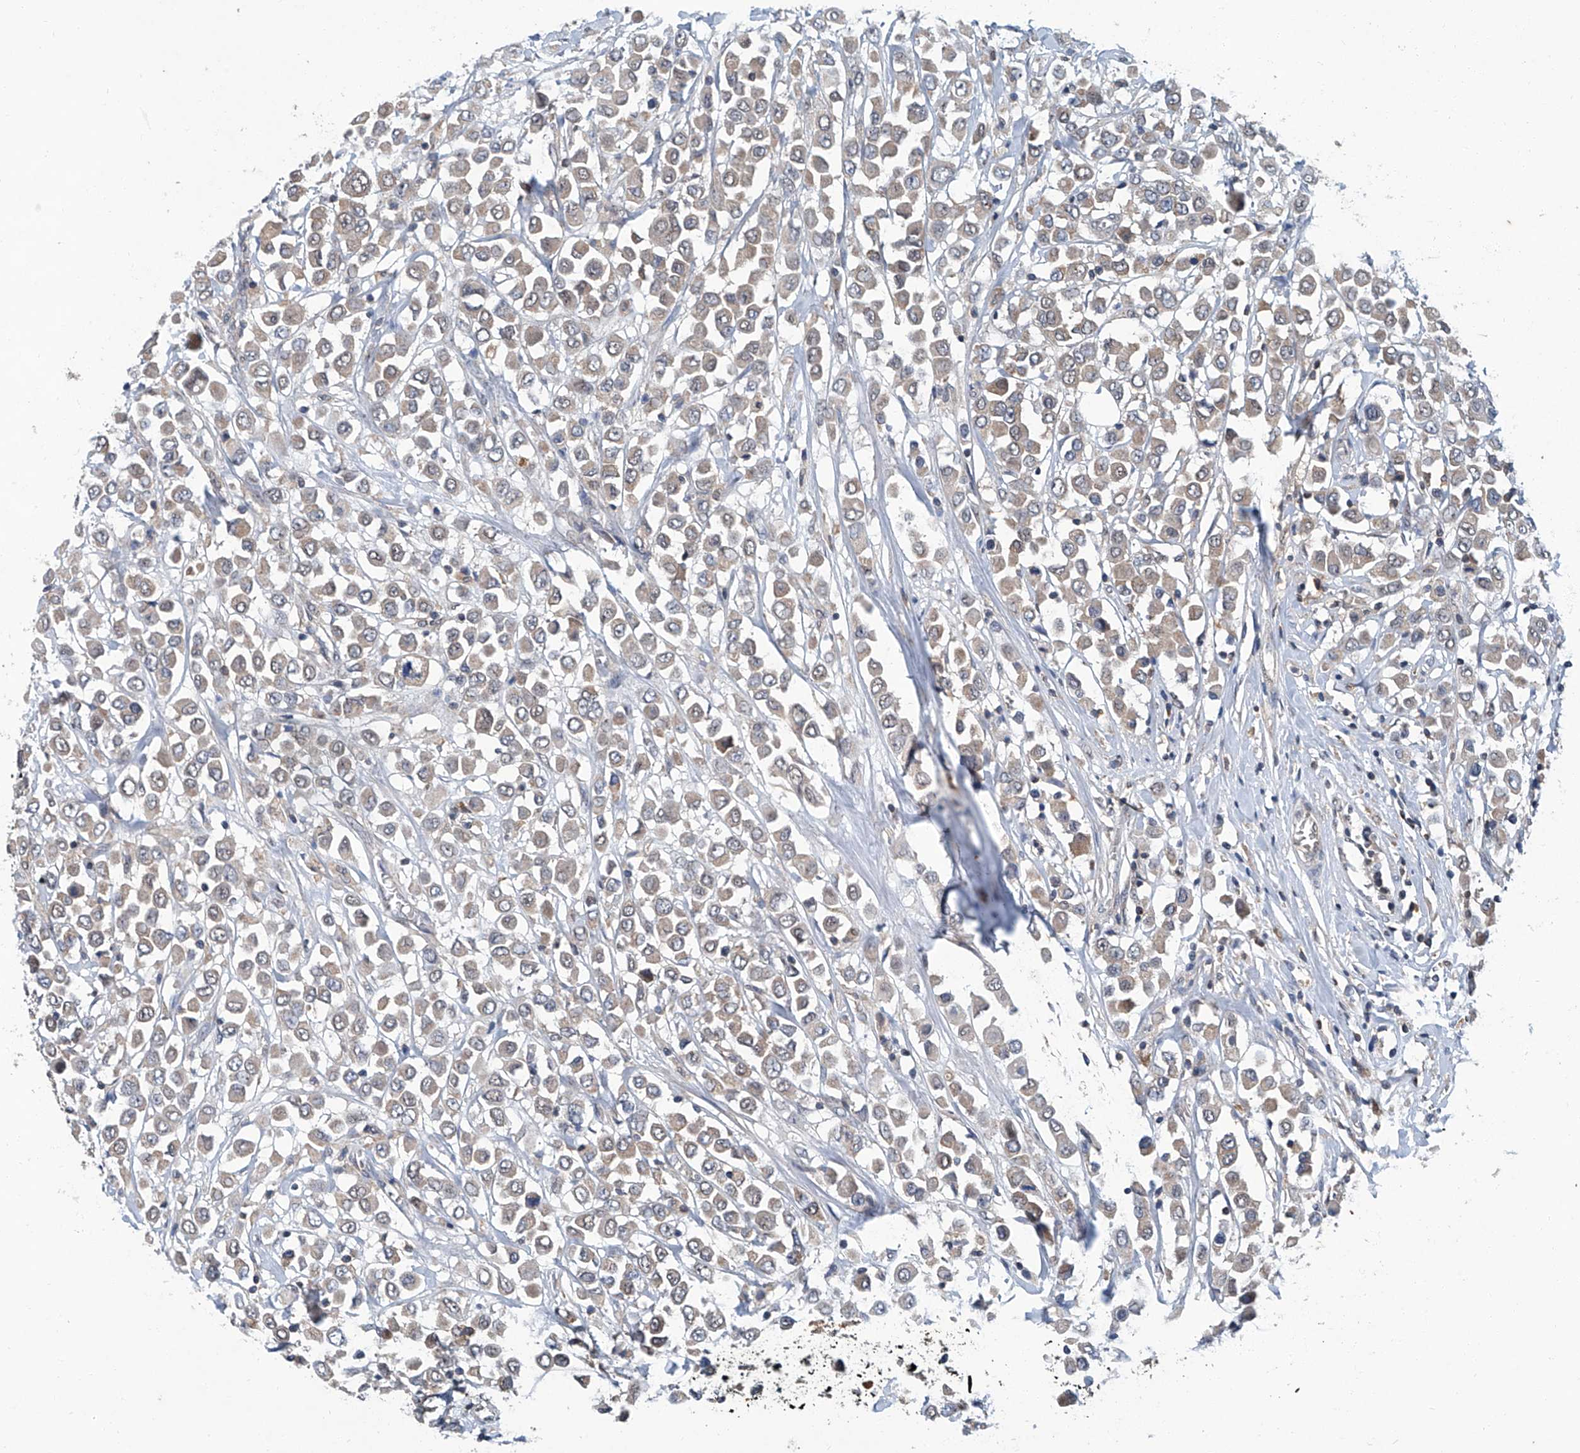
{"staining": {"intensity": "weak", "quantity": ">75%", "location": "cytoplasmic/membranous"}, "tissue": "breast cancer", "cell_type": "Tumor cells", "image_type": "cancer", "snomed": [{"axis": "morphology", "description": "Duct carcinoma"}, {"axis": "topography", "description": "Breast"}], "caption": "Invasive ductal carcinoma (breast) tissue demonstrates weak cytoplasmic/membranous expression in approximately >75% of tumor cells", "gene": "CLK1", "patient": {"sex": "female", "age": 61}}